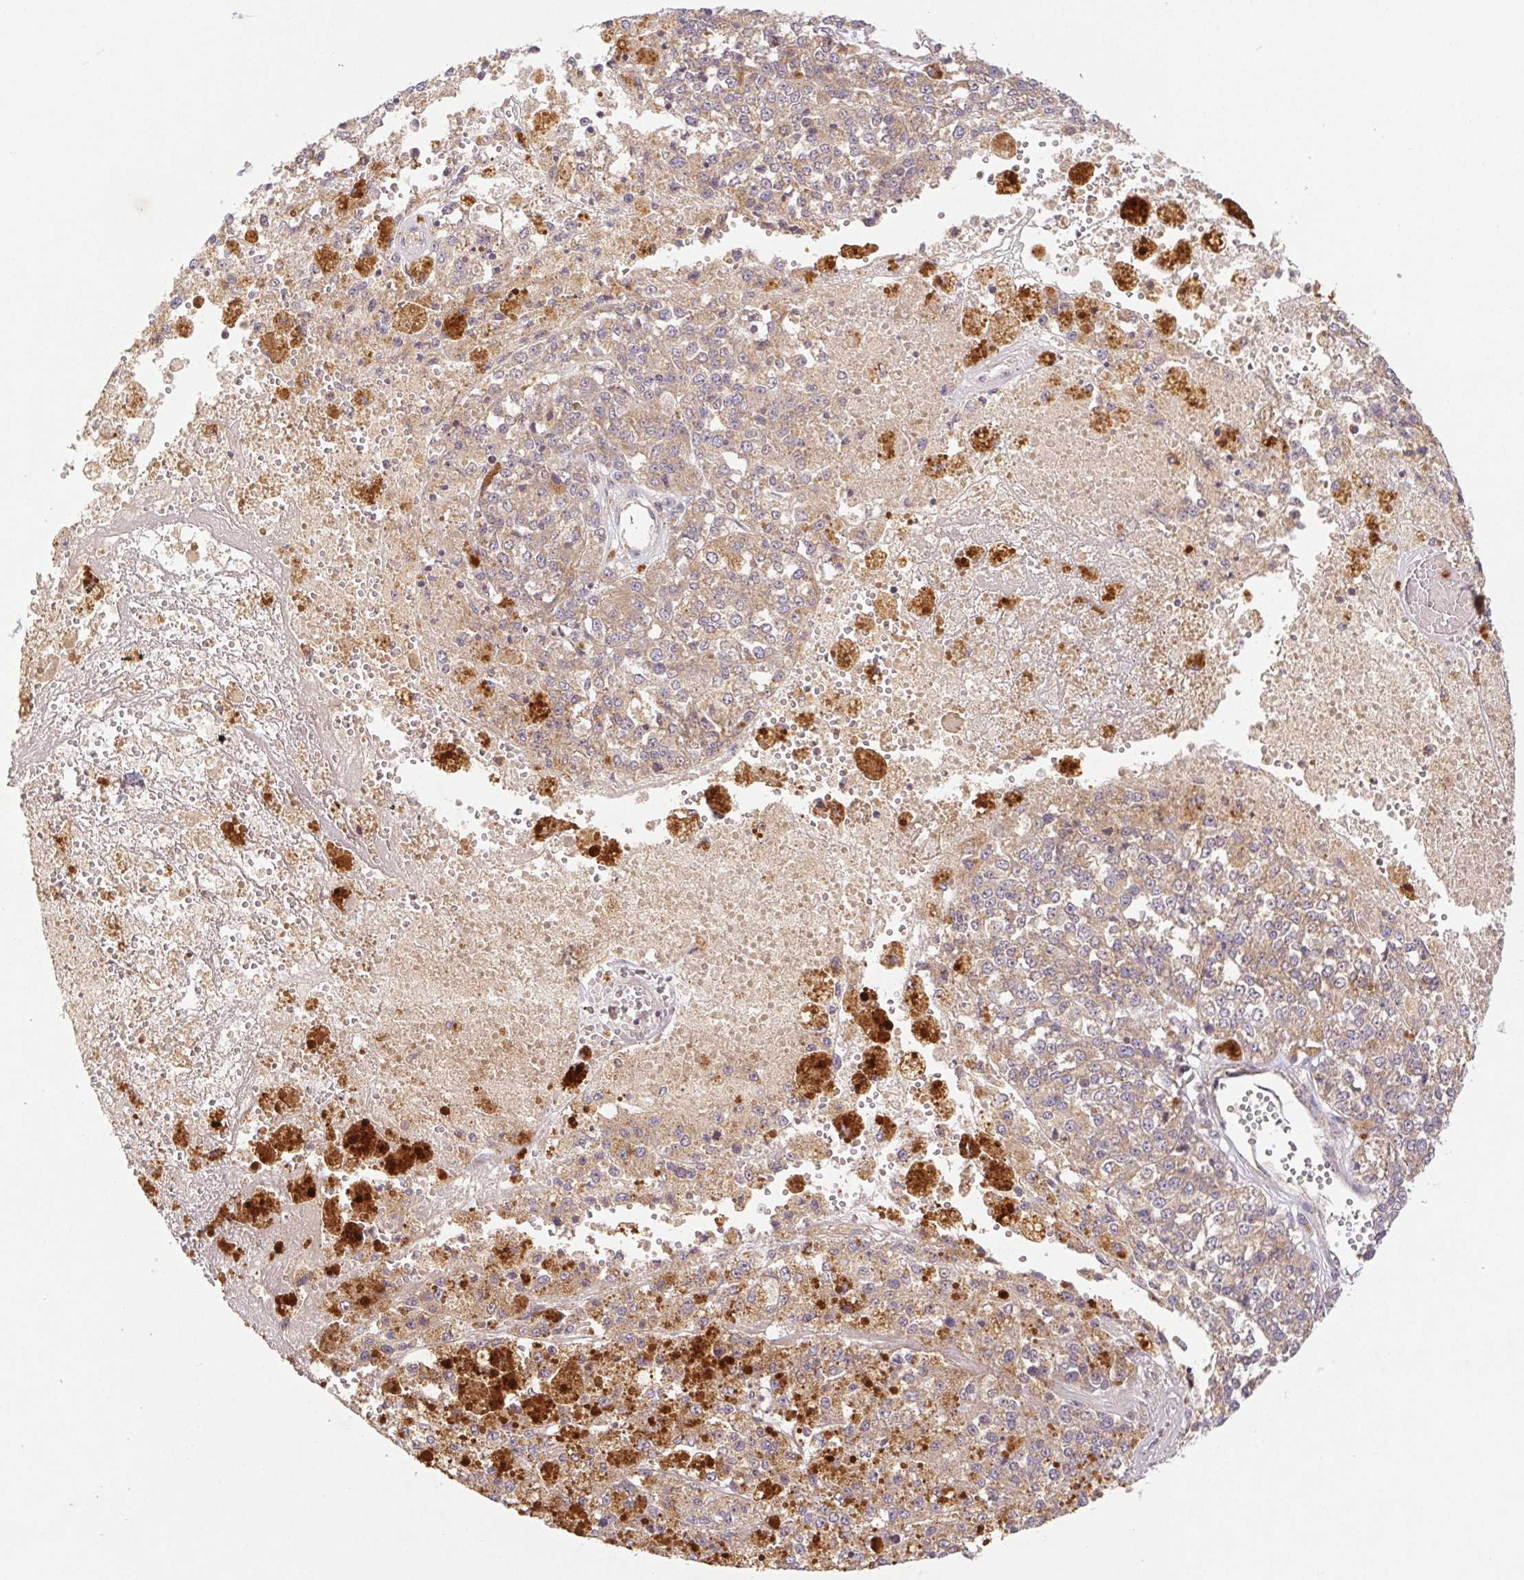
{"staining": {"intensity": "moderate", "quantity": ">75%", "location": "cytoplasmic/membranous"}, "tissue": "melanoma", "cell_type": "Tumor cells", "image_type": "cancer", "snomed": [{"axis": "morphology", "description": "Malignant melanoma, Metastatic site"}, {"axis": "topography", "description": "Lymph node"}], "caption": "DAB (3,3'-diaminobenzidine) immunohistochemical staining of malignant melanoma (metastatic site) demonstrates moderate cytoplasmic/membranous protein expression in about >75% of tumor cells.", "gene": "MTHFD1", "patient": {"sex": "female", "age": 64}}